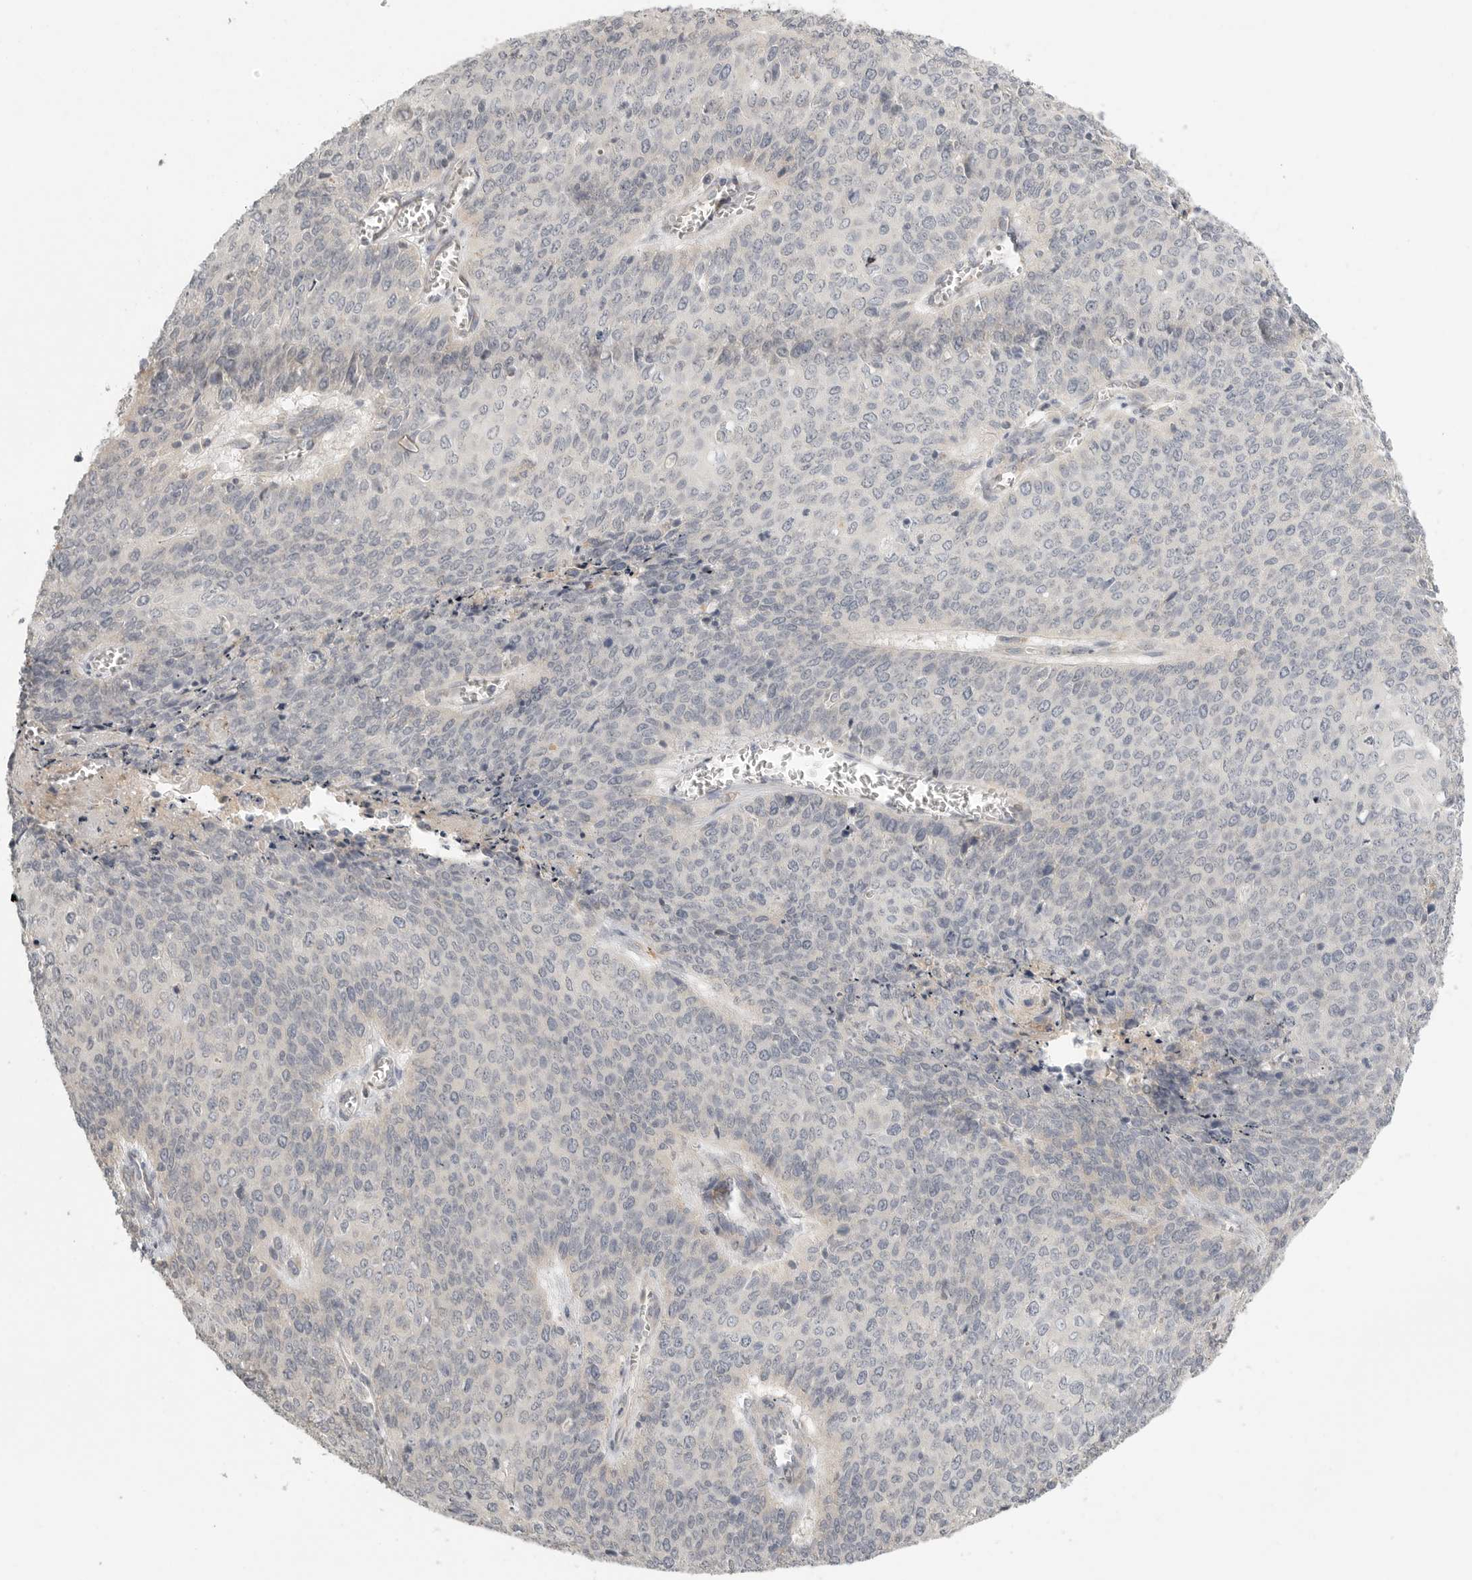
{"staining": {"intensity": "negative", "quantity": "none", "location": "none"}, "tissue": "cervical cancer", "cell_type": "Tumor cells", "image_type": "cancer", "snomed": [{"axis": "morphology", "description": "Squamous cell carcinoma, NOS"}, {"axis": "topography", "description": "Cervix"}], "caption": "Squamous cell carcinoma (cervical) was stained to show a protein in brown. There is no significant expression in tumor cells.", "gene": "STAB2", "patient": {"sex": "female", "age": 39}}